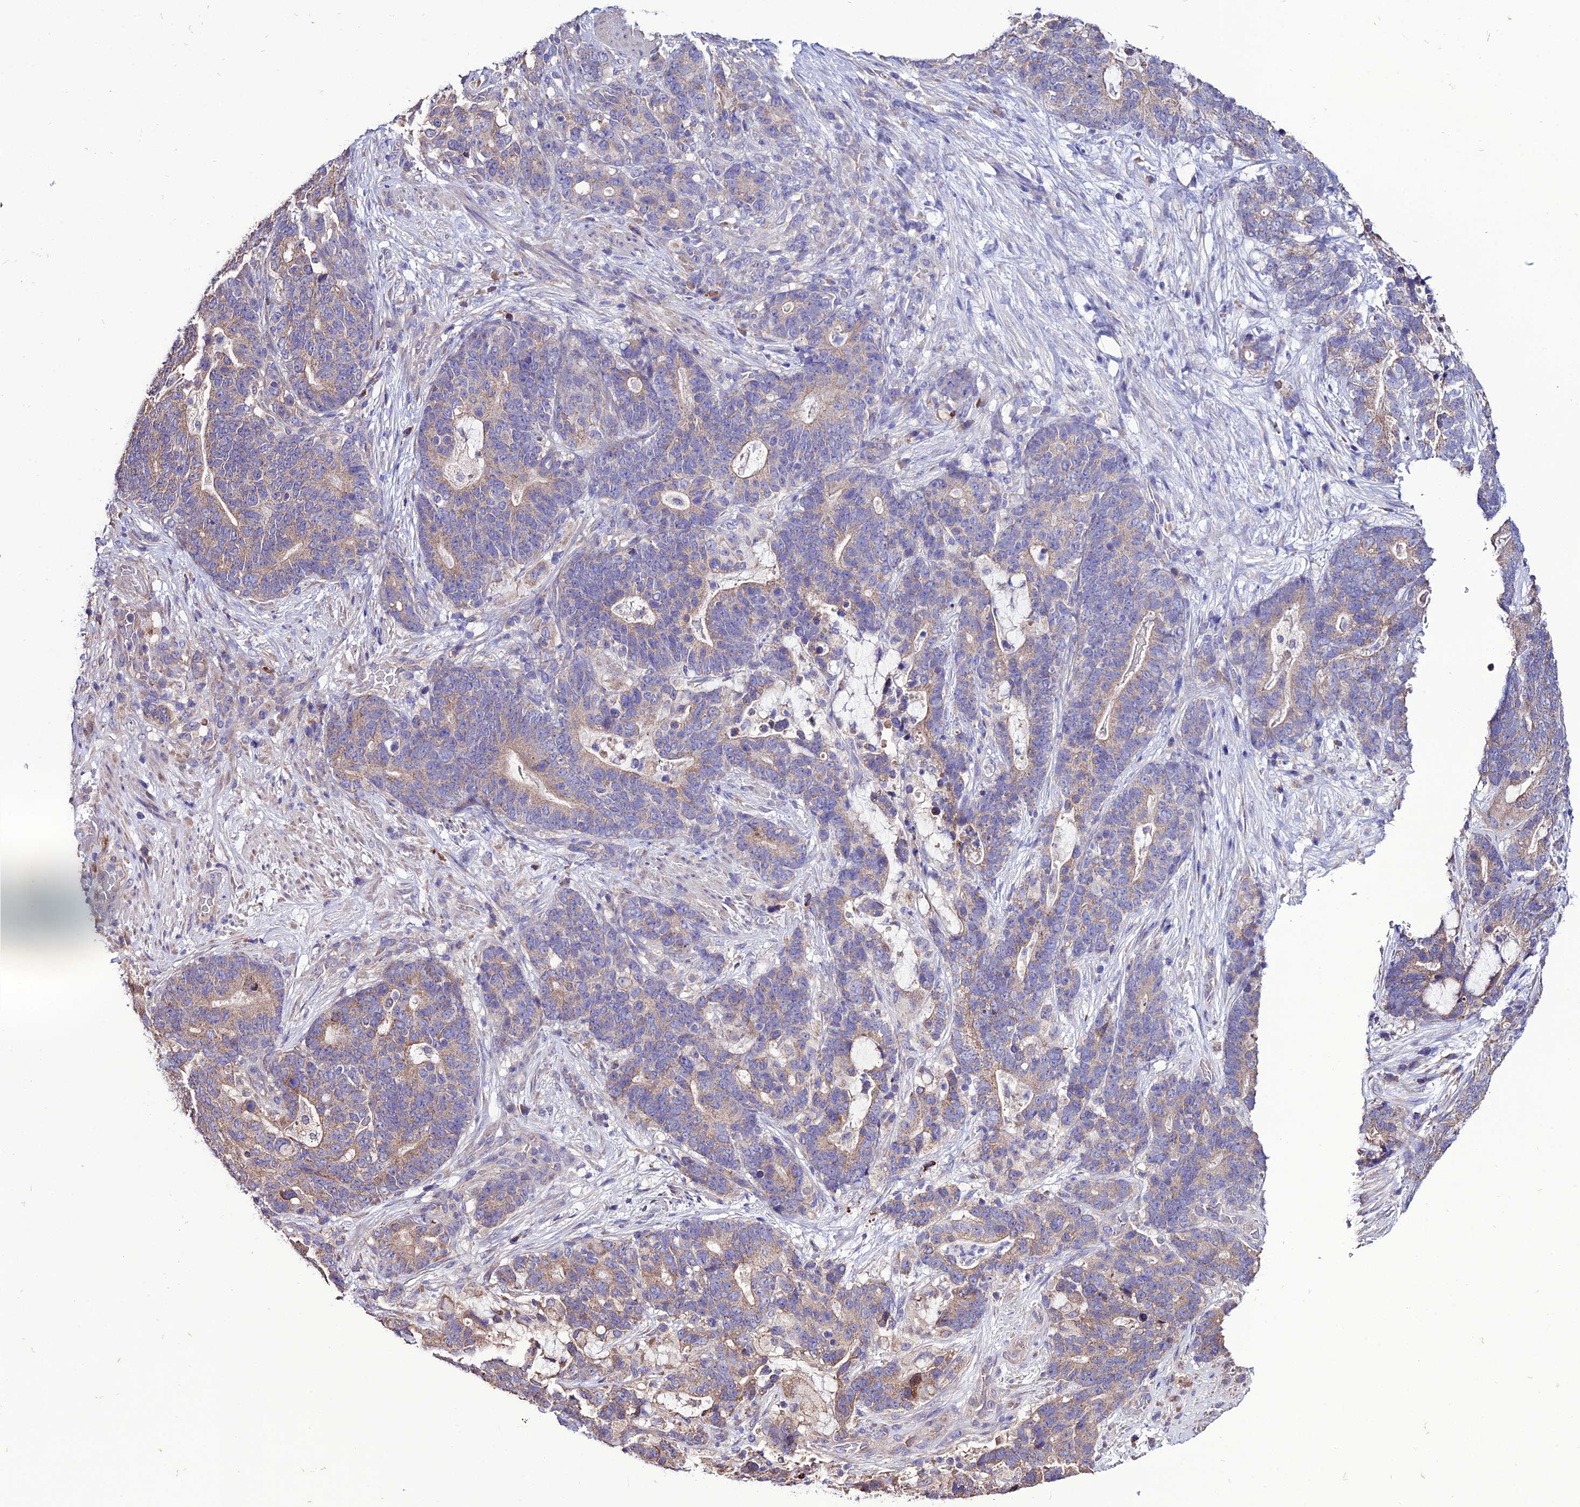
{"staining": {"intensity": "moderate", "quantity": "25%-75%", "location": "cytoplasmic/membranous"}, "tissue": "stomach cancer", "cell_type": "Tumor cells", "image_type": "cancer", "snomed": [{"axis": "morphology", "description": "Normal tissue, NOS"}, {"axis": "morphology", "description": "Adenocarcinoma, NOS"}, {"axis": "topography", "description": "Stomach"}], "caption": "Stomach adenocarcinoma stained with a protein marker displays moderate staining in tumor cells.", "gene": "HOGA1", "patient": {"sex": "female", "age": 64}}